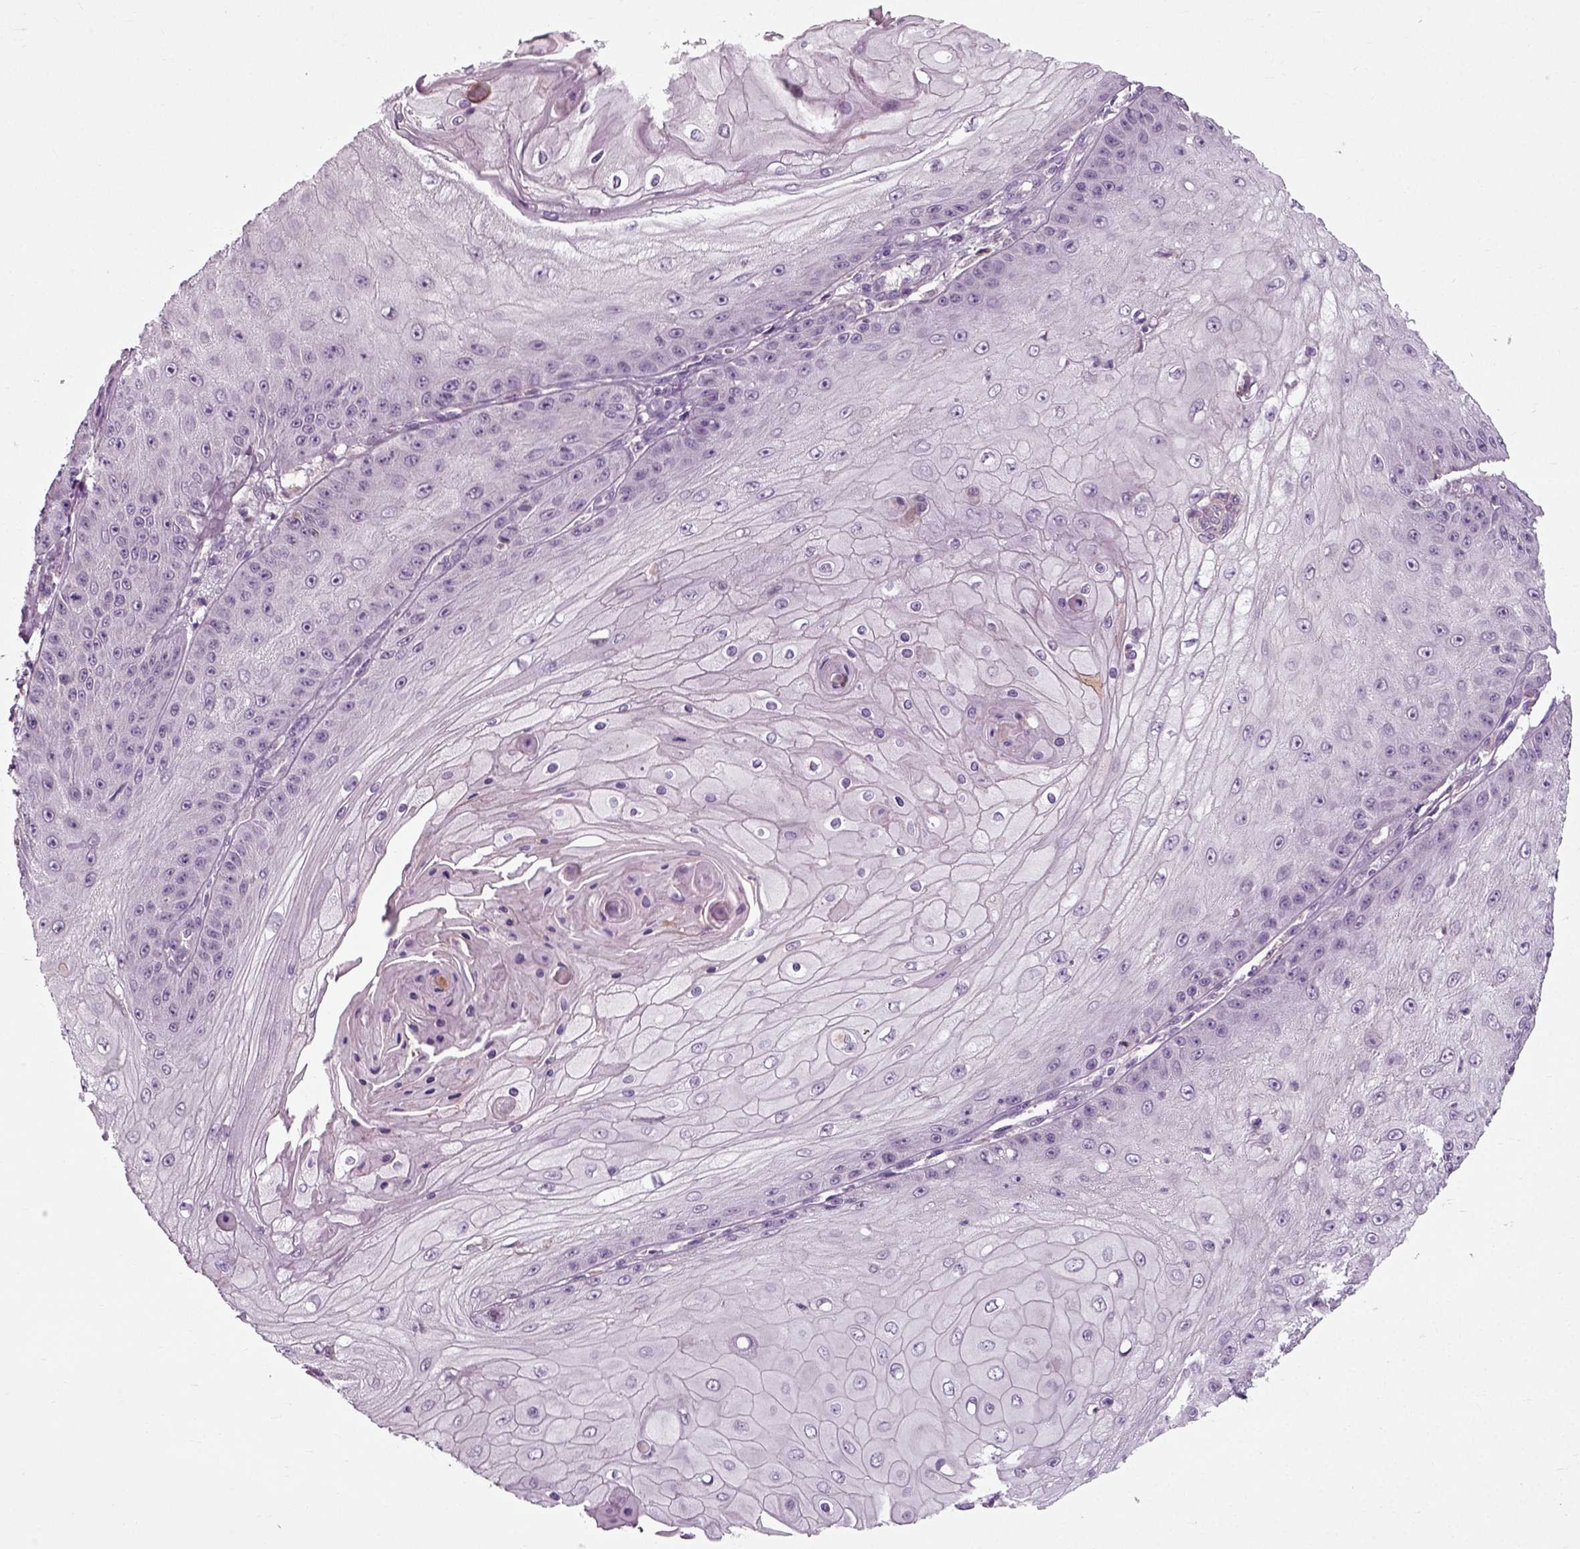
{"staining": {"intensity": "negative", "quantity": "none", "location": "none"}, "tissue": "skin cancer", "cell_type": "Tumor cells", "image_type": "cancer", "snomed": [{"axis": "morphology", "description": "Squamous cell carcinoma, NOS"}, {"axis": "topography", "description": "Skin"}], "caption": "Image shows no protein positivity in tumor cells of skin cancer (squamous cell carcinoma) tissue.", "gene": "RND2", "patient": {"sex": "male", "age": 70}}